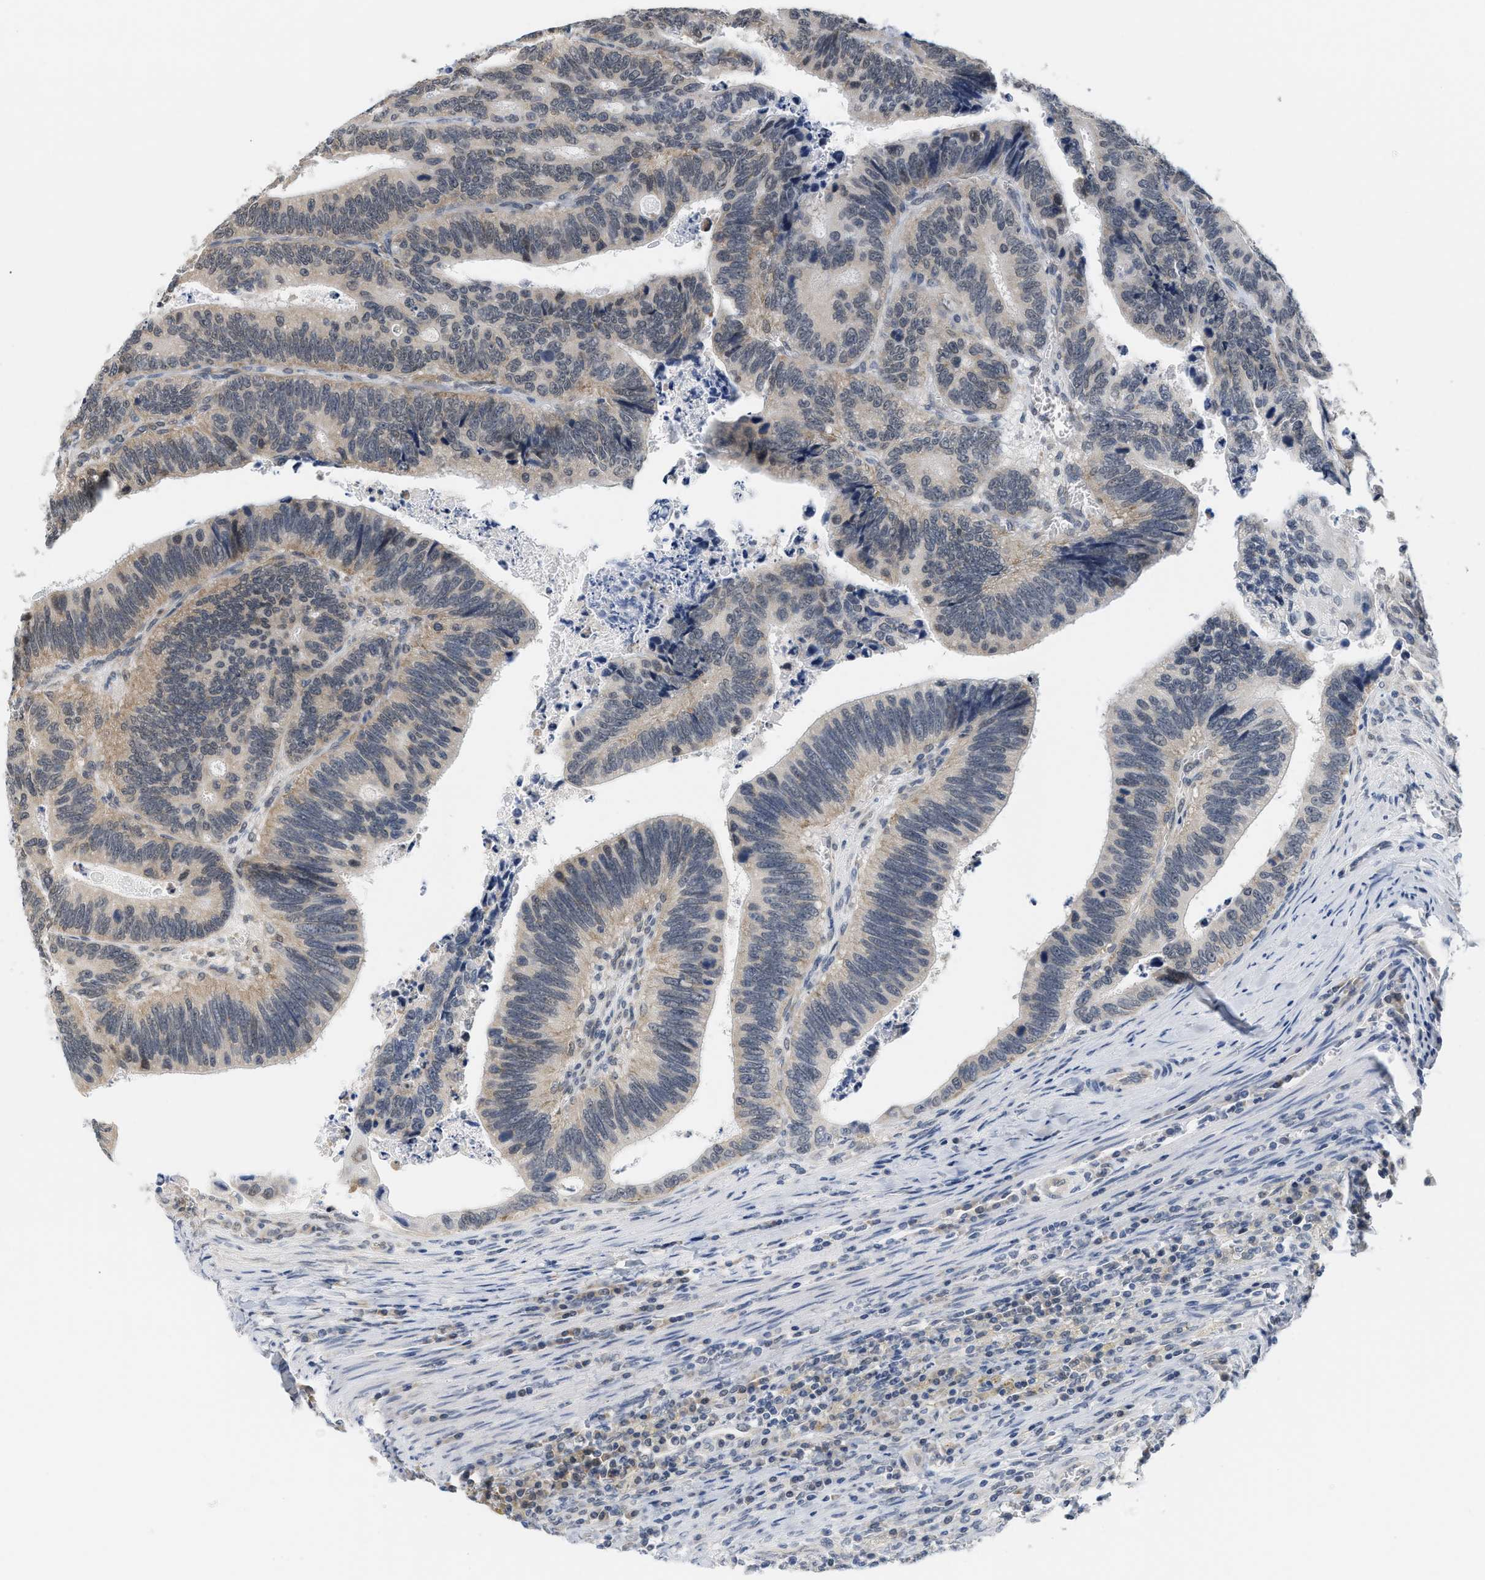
{"staining": {"intensity": "weak", "quantity": "25%-75%", "location": "cytoplasmic/membranous"}, "tissue": "colorectal cancer", "cell_type": "Tumor cells", "image_type": "cancer", "snomed": [{"axis": "morphology", "description": "Inflammation, NOS"}, {"axis": "morphology", "description": "Adenocarcinoma, NOS"}, {"axis": "topography", "description": "Colon"}], "caption": "Adenocarcinoma (colorectal) stained with a protein marker shows weak staining in tumor cells.", "gene": "GIGYF1", "patient": {"sex": "male", "age": 72}}